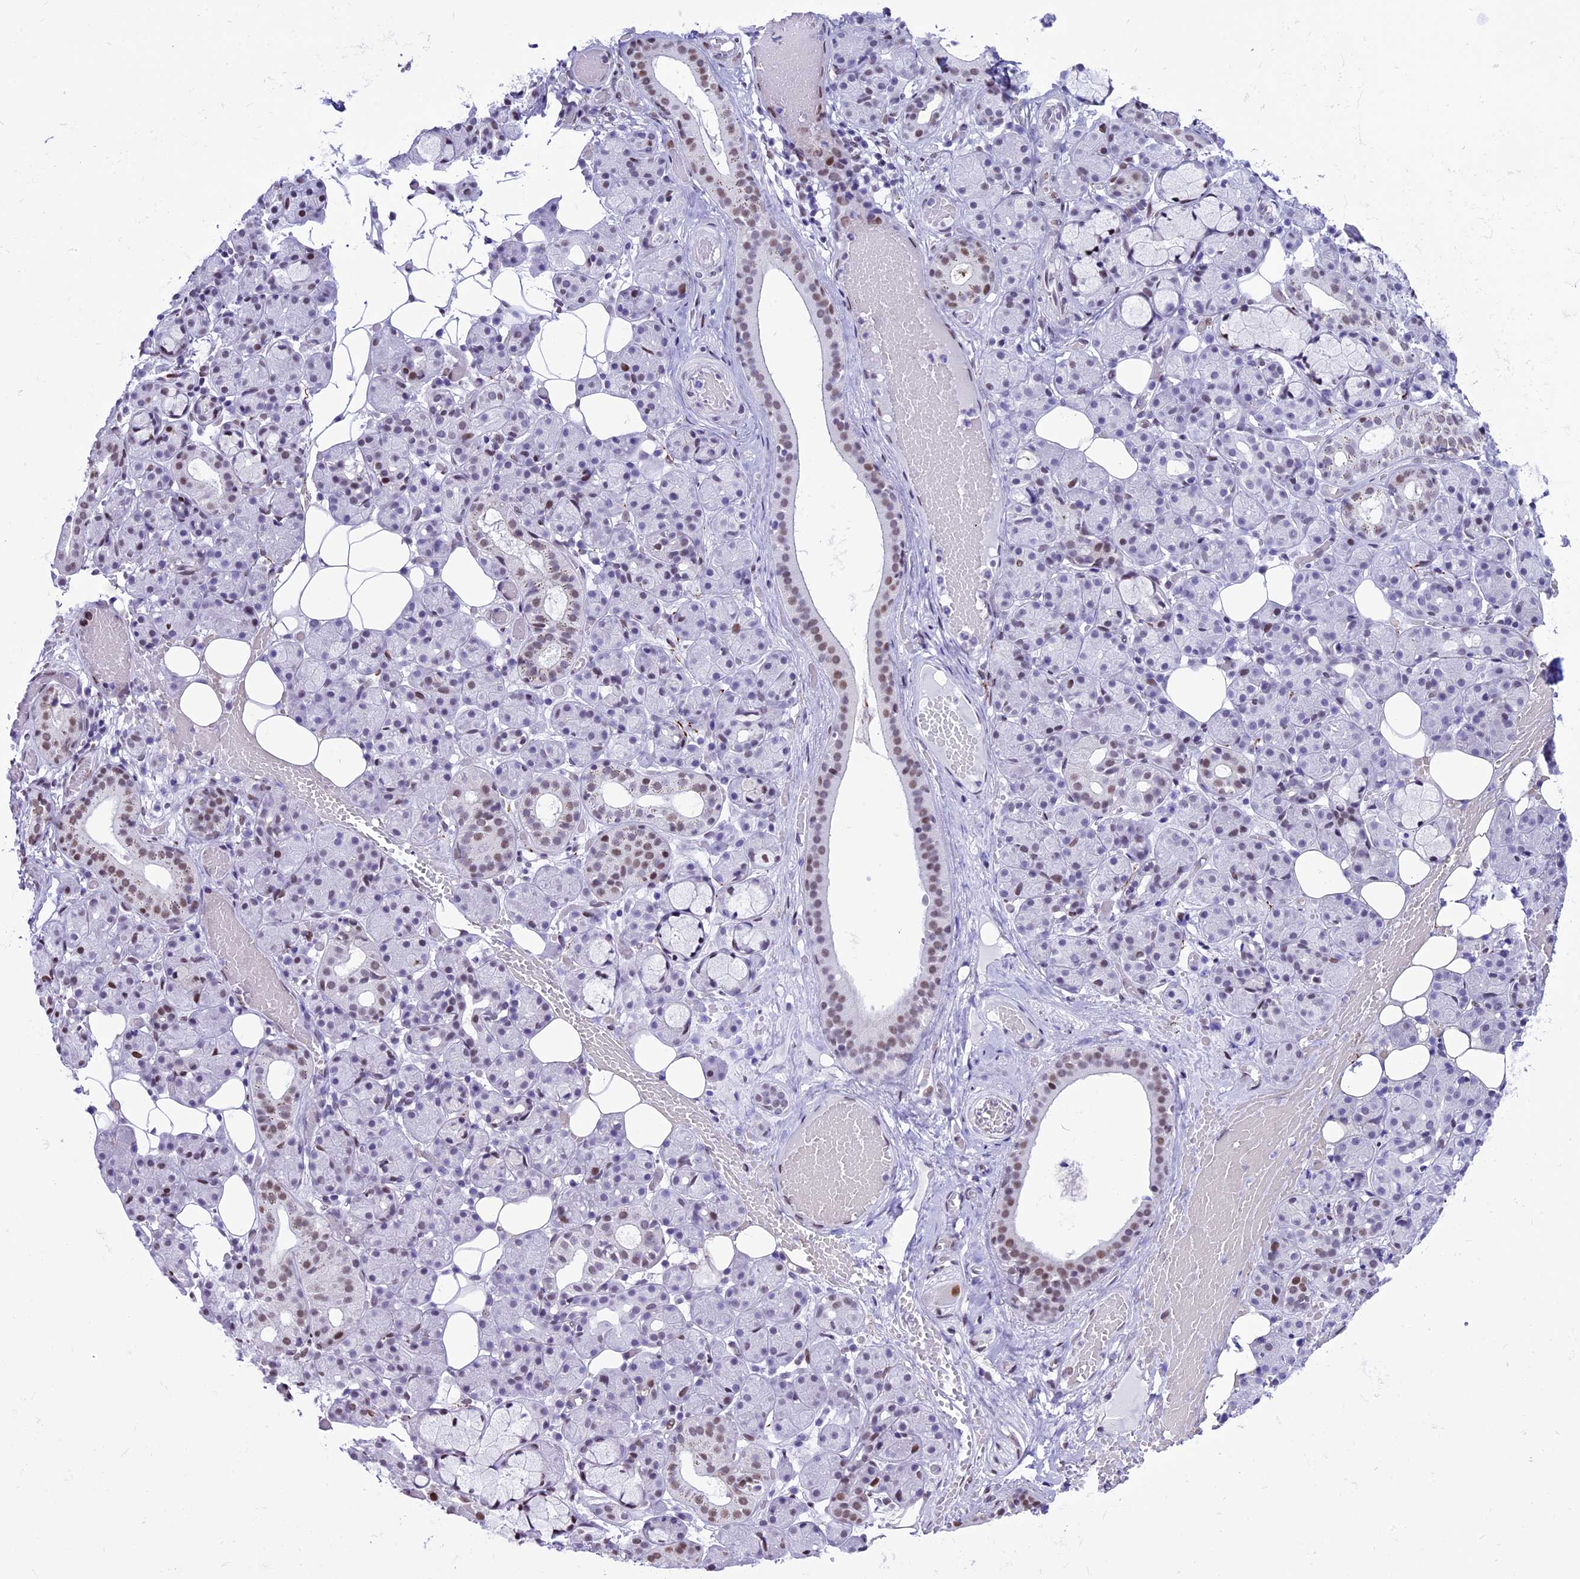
{"staining": {"intensity": "weak", "quantity": "<25%", "location": "nuclear"}, "tissue": "salivary gland", "cell_type": "Glandular cells", "image_type": "normal", "snomed": [{"axis": "morphology", "description": "Normal tissue, NOS"}, {"axis": "topography", "description": "Salivary gland"}], "caption": "There is no significant expression in glandular cells of salivary gland. (DAB (3,3'-diaminobenzidine) immunohistochemistry visualized using brightfield microscopy, high magnification).", "gene": "RPS6KB1", "patient": {"sex": "male", "age": 63}}